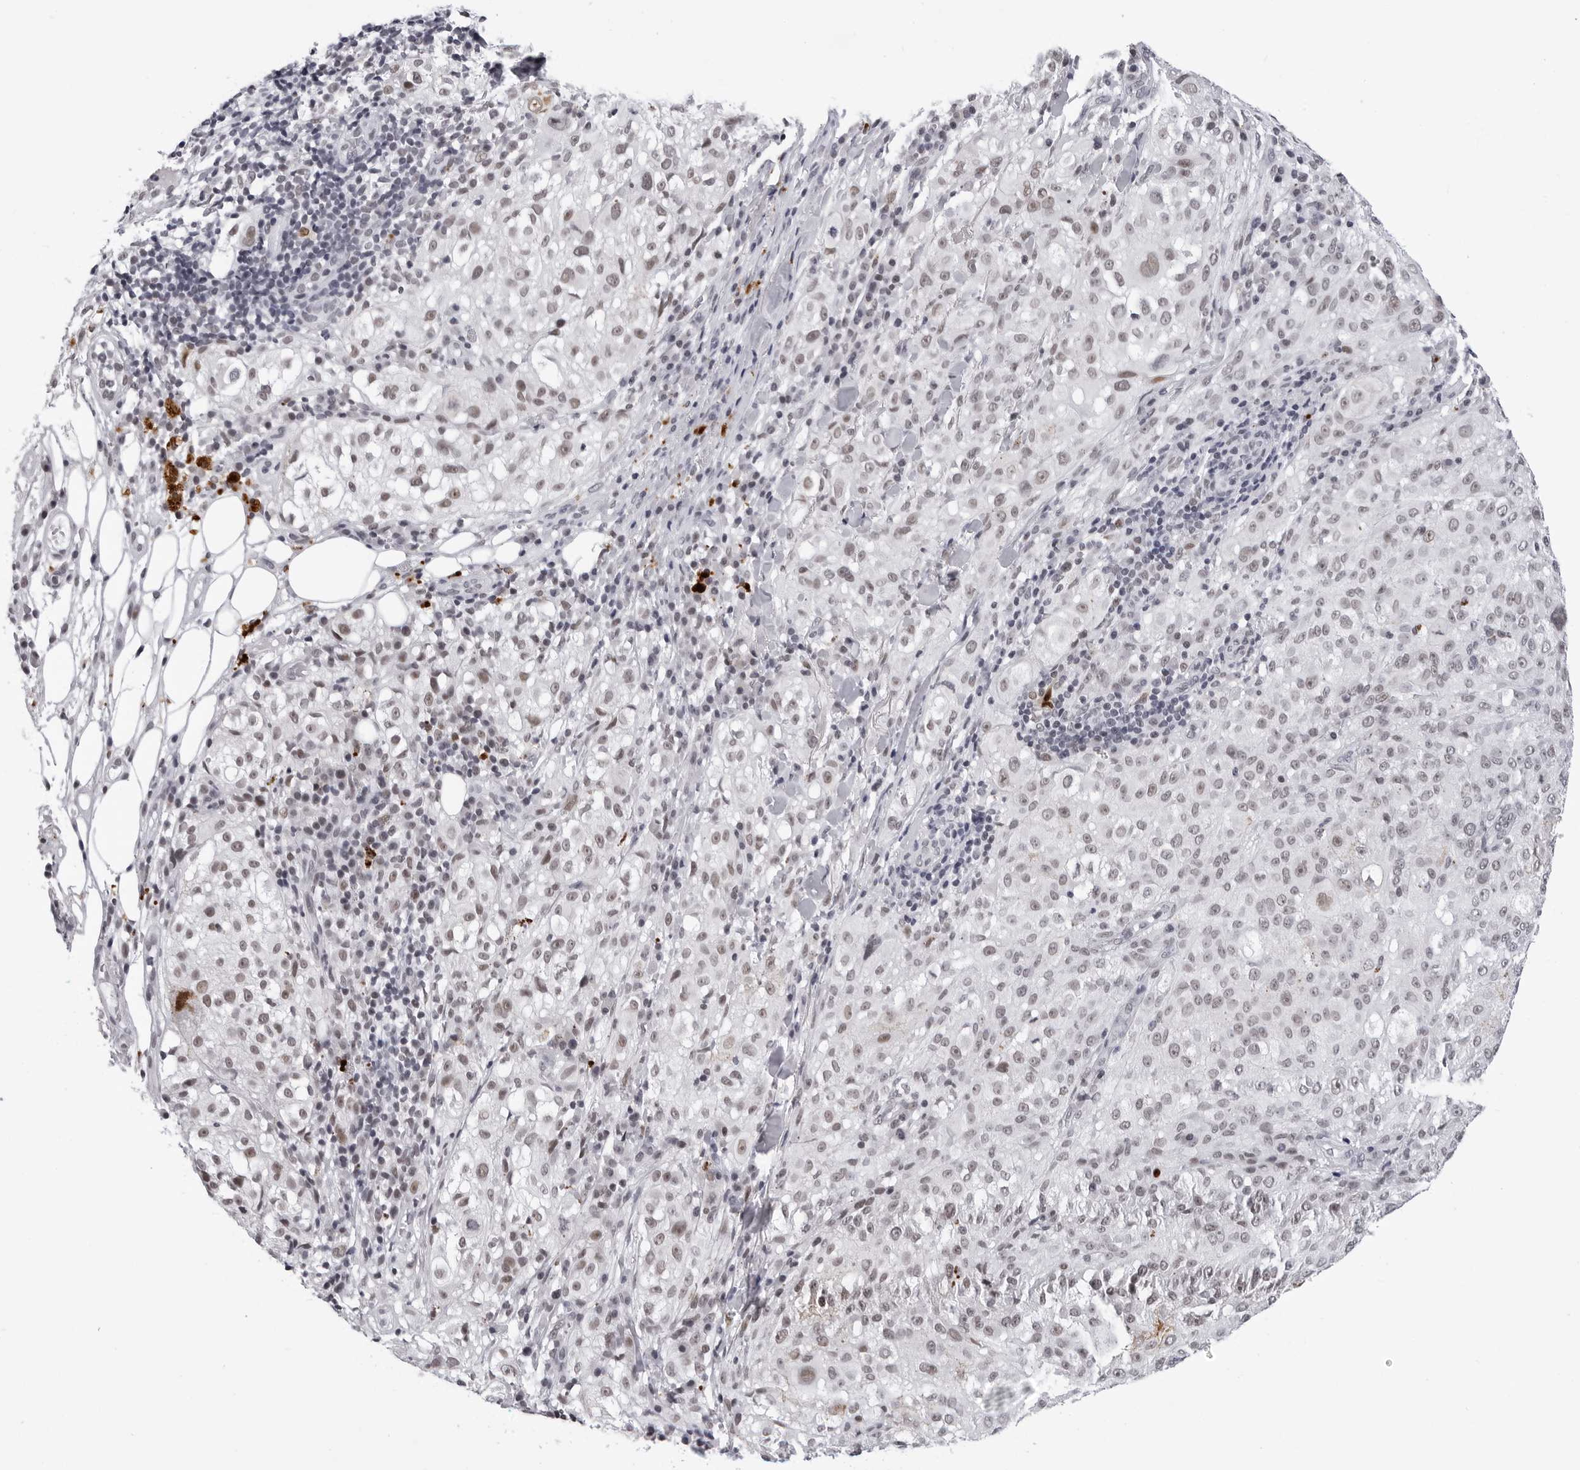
{"staining": {"intensity": "weak", "quantity": "<25%", "location": "nuclear"}, "tissue": "melanoma", "cell_type": "Tumor cells", "image_type": "cancer", "snomed": [{"axis": "morphology", "description": "Necrosis, NOS"}, {"axis": "morphology", "description": "Malignant melanoma, NOS"}, {"axis": "topography", "description": "Skin"}], "caption": "DAB immunohistochemical staining of human malignant melanoma demonstrates no significant positivity in tumor cells.", "gene": "SF3B4", "patient": {"sex": "female", "age": 87}}